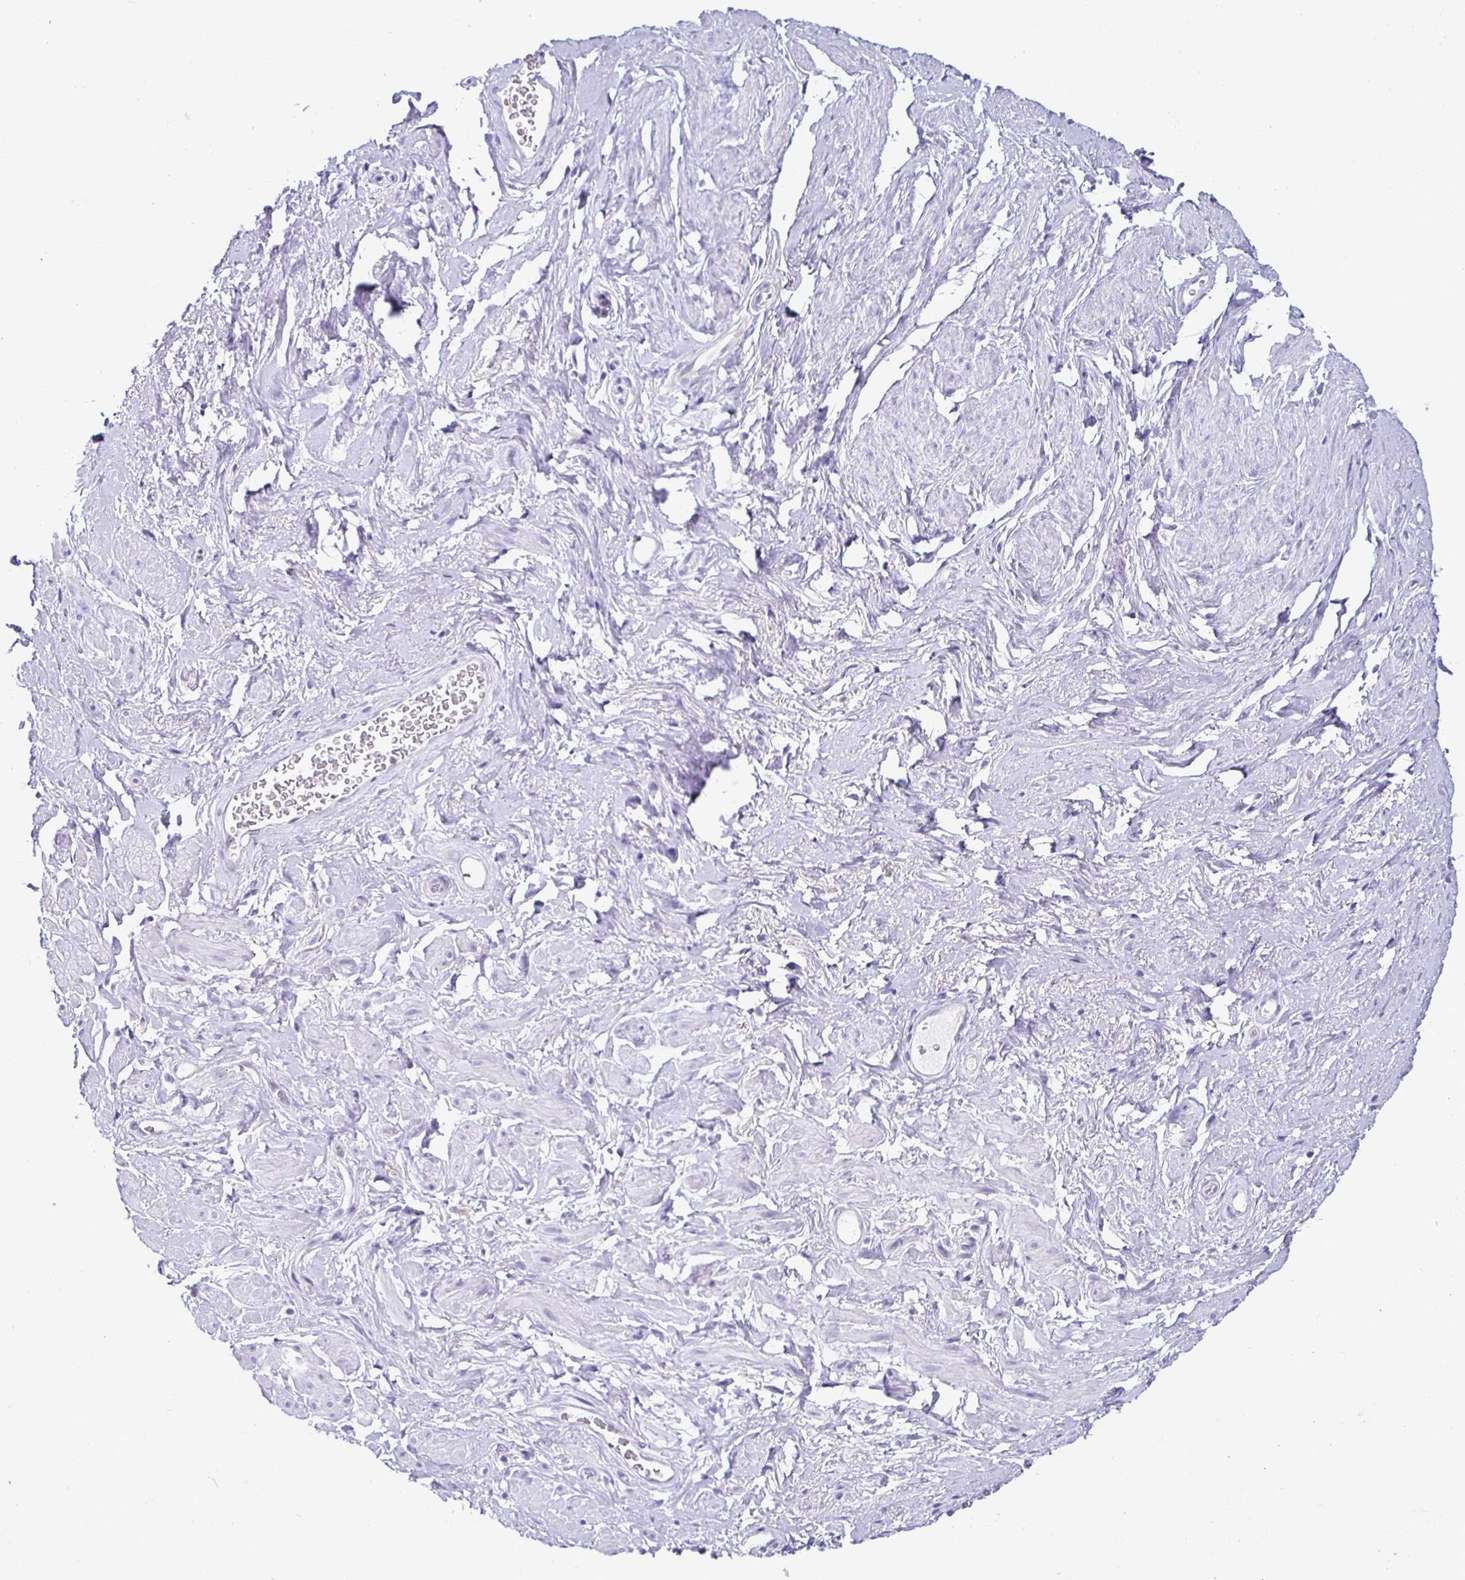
{"staining": {"intensity": "negative", "quantity": "none", "location": "none"}, "tissue": "soft tissue", "cell_type": "Fibroblasts", "image_type": "normal", "snomed": [{"axis": "morphology", "description": "Normal tissue, NOS"}, {"axis": "topography", "description": "Vagina"}, {"axis": "topography", "description": "Peripheral nerve tissue"}], "caption": "Immunohistochemistry of unremarkable soft tissue reveals no positivity in fibroblasts.", "gene": "SIRPA", "patient": {"sex": "female", "age": 71}}